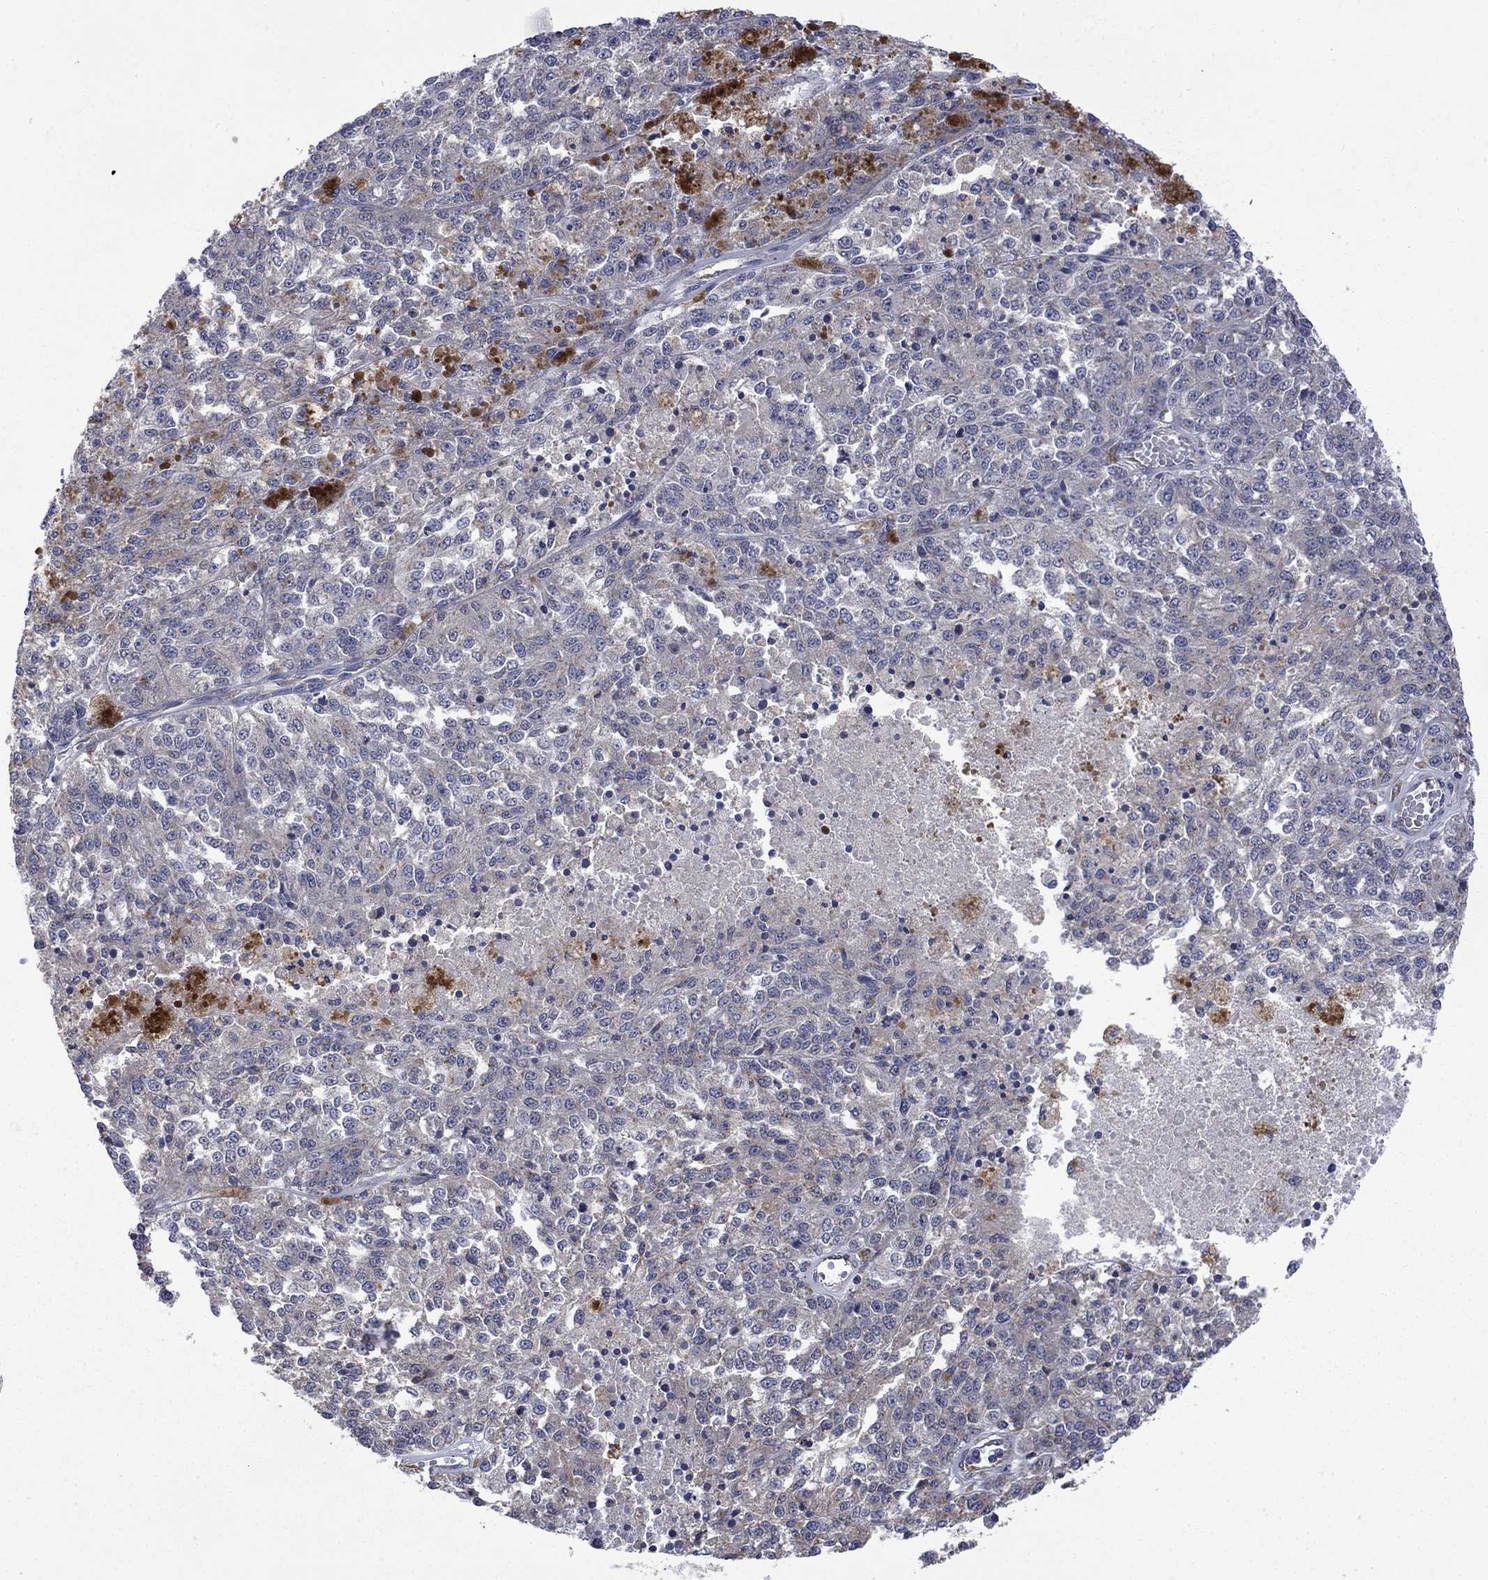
{"staining": {"intensity": "negative", "quantity": "none", "location": "none"}, "tissue": "melanoma", "cell_type": "Tumor cells", "image_type": "cancer", "snomed": [{"axis": "morphology", "description": "Malignant melanoma, Metastatic site"}, {"axis": "topography", "description": "Lymph node"}], "caption": "The immunohistochemistry (IHC) histopathology image has no significant staining in tumor cells of melanoma tissue.", "gene": "FURIN", "patient": {"sex": "female", "age": 64}}